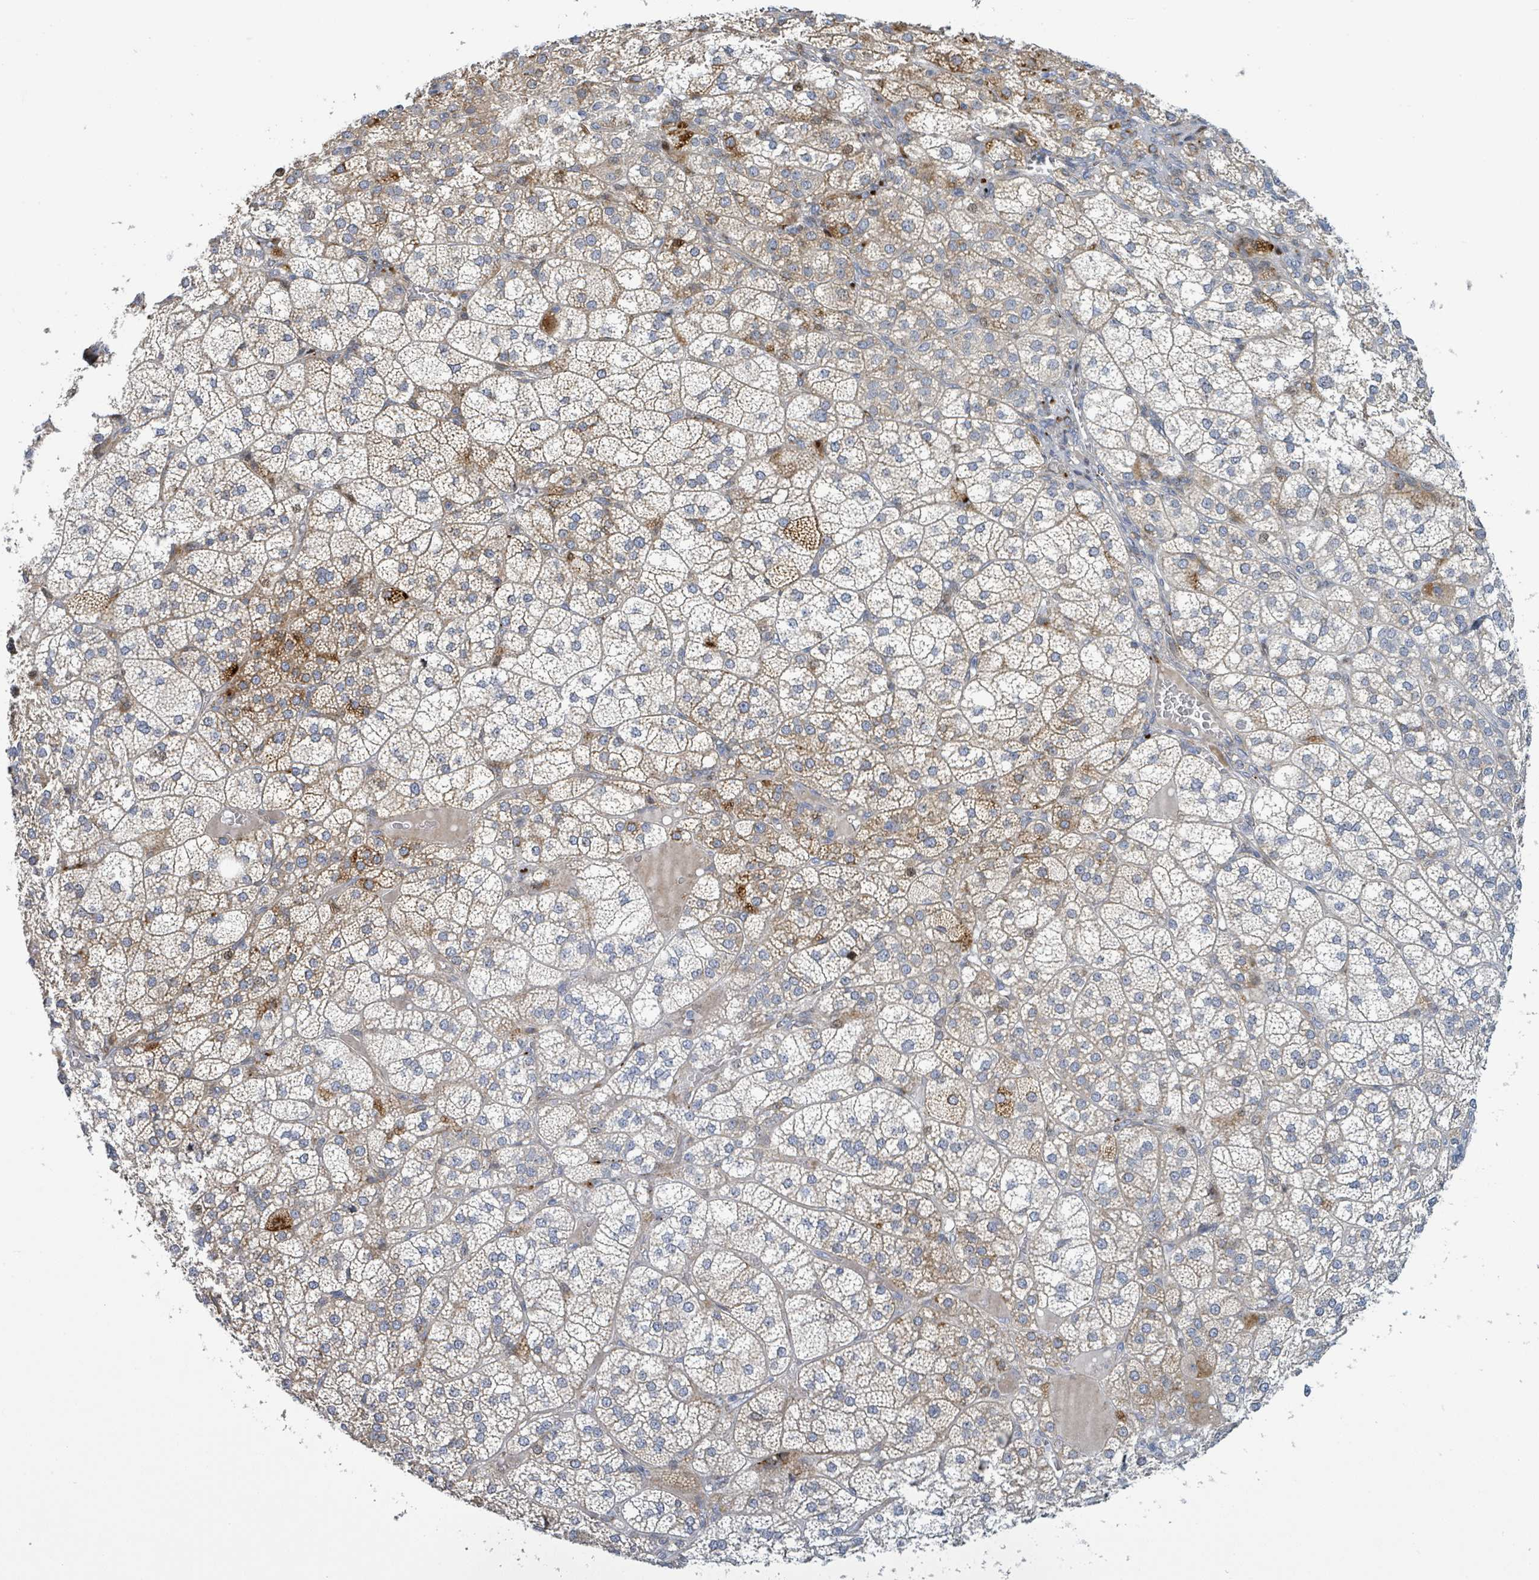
{"staining": {"intensity": "strong", "quantity": "25%-75%", "location": "cytoplasmic/membranous"}, "tissue": "adrenal gland", "cell_type": "Glandular cells", "image_type": "normal", "snomed": [{"axis": "morphology", "description": "Normal tissue, NOS"}, {"axis": "topography", "description": "Adrenal gland"}], "caption": "DAB (3,3'-diaminobenzidine) immunohistochemical staining of normal human adrenal gland shows strong cytoplasmic/membranous protein positivity in about 25%-75% of glandular cells. Nuclei are stained in blue.", "gene": "CFAP210", "patient": {"sex": "female", "age": 60}}